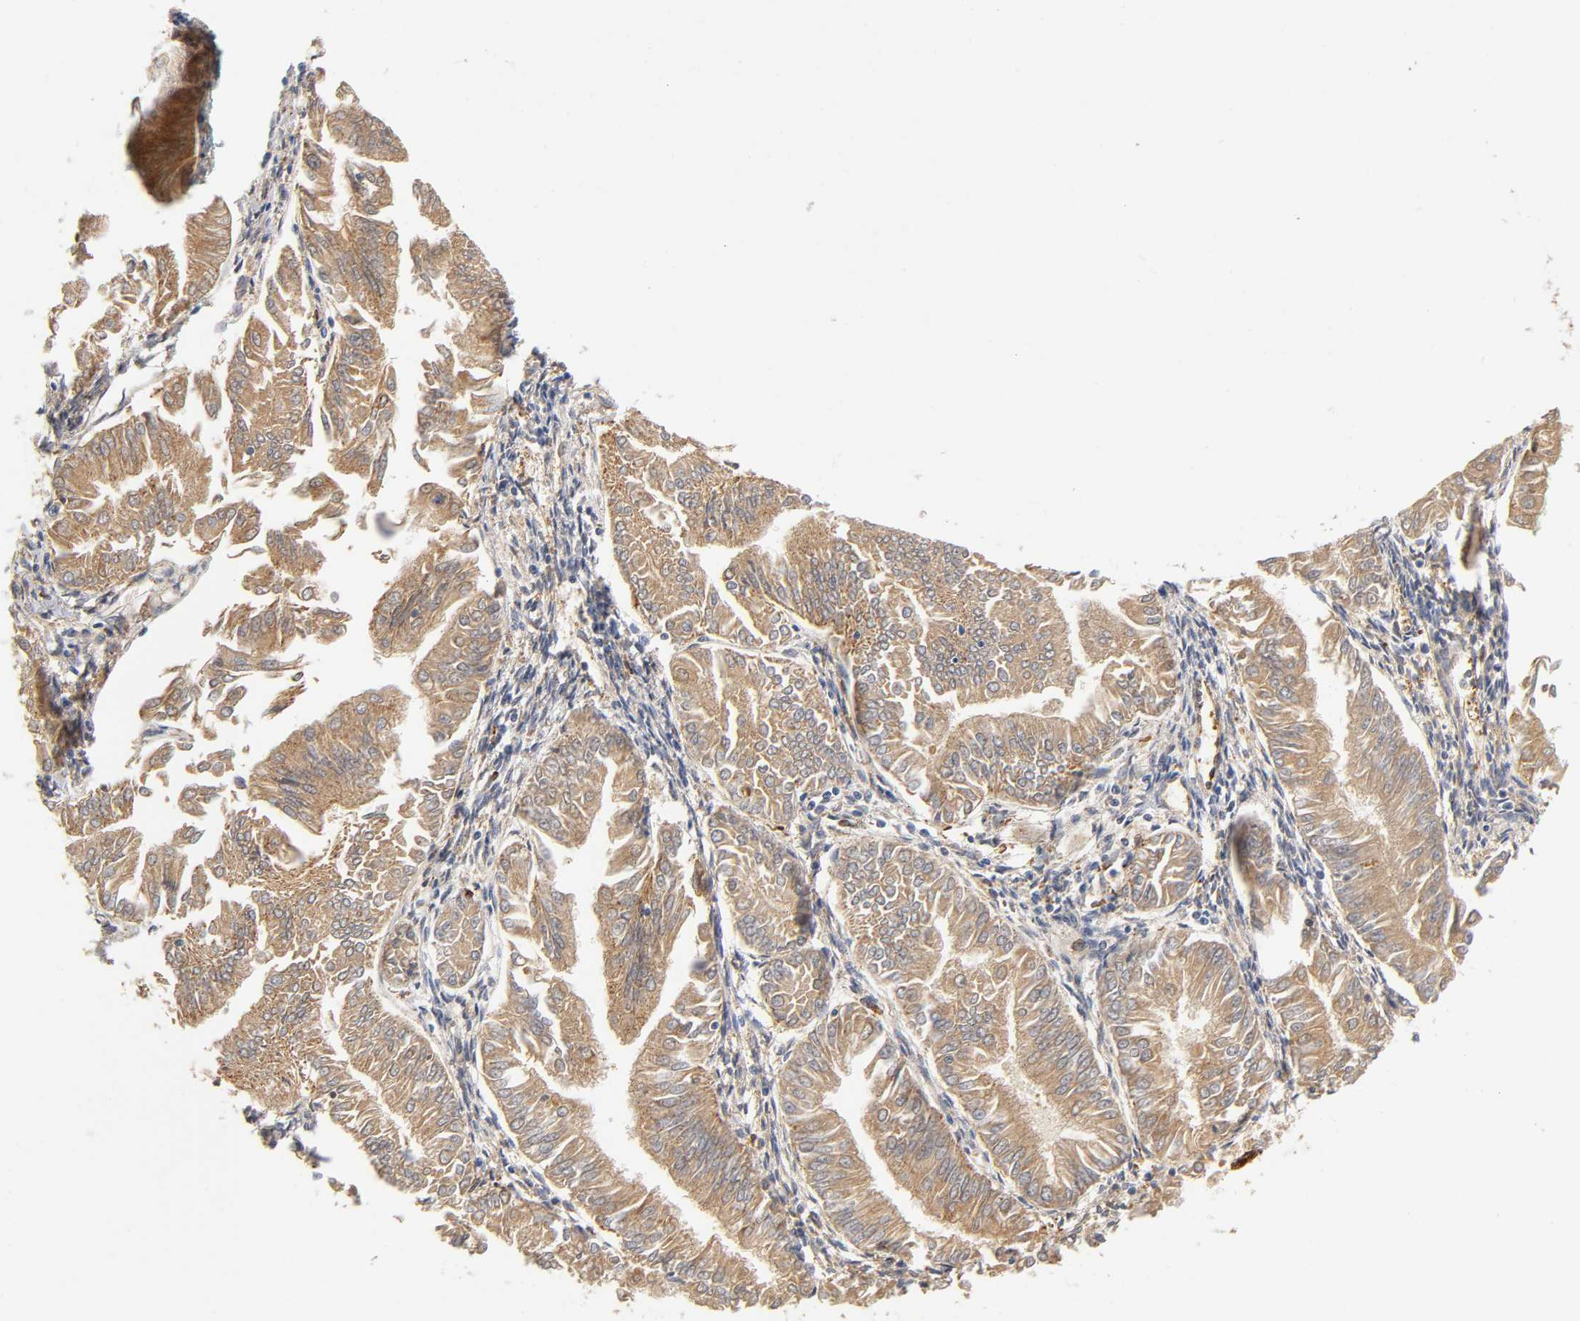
{"staining": {"intensity": "moderate", "quantity": ">75%", "location": "cytoplasmic/membranous"}, "tissue": "endometrial cancer", "cell_type": "Tumor cells", "image_type": "cancer", "snomed": [{"axis": "morphology", "description": "Adenocarcinoma, NOS"}, {"axis": "topography", "description": "Endometrium"}], "caption": "A high-resolution photomicrograph shows IHC staining of adenocarcinoma (endometrial), which reveals moderate cytoplasmic/membranous expression in about >75% of tumor cells.", "gene": "ISG15", "patient": {"sex": "female", "age": 53}}